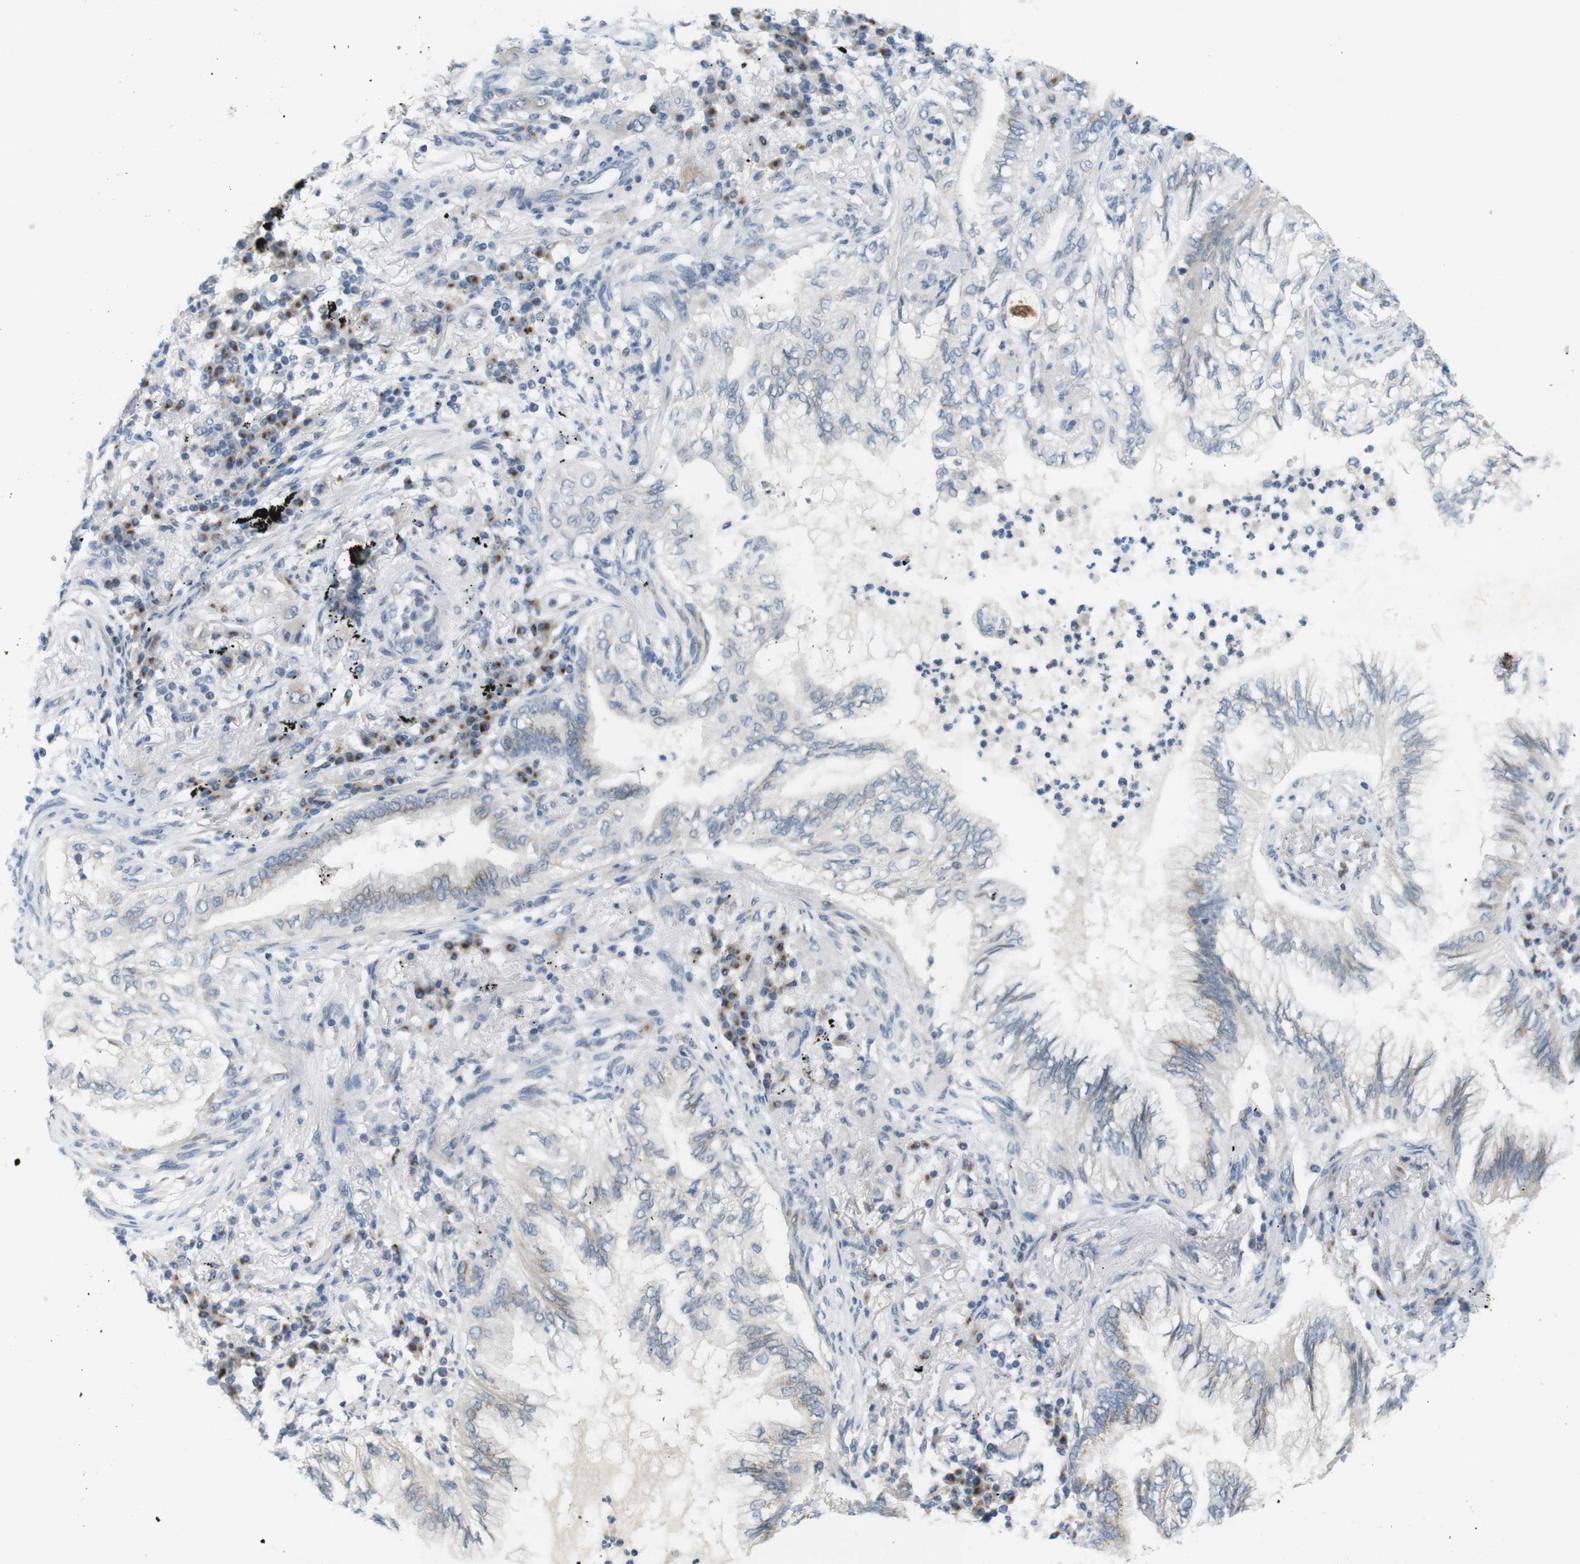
{"staining": {"intensity": "weak", "quantity": "25%-75%", "location": "cytoplasmic/membranous"}, "tissue": "lung cancer", "cell_type": "Tumor cells", "image_type": "cancer", "snomed": [{"axis": "morphology", "description": "Normal tissue, NOS"}, {"axis": "morphology", "description": "Adenocarcinoma, NOS"}, {"axis": "topography", "description": "Bronchus"}, {"axis": "topography", "description": "Lung"}], "caption": "Protein staining of lung cancer tissue demonstrates weak cytoplasmic/membranous expression in about 25%-75% of tumor cells.", "gene": "YIPF3", "patient": {"sex": "female", "age": 70}}